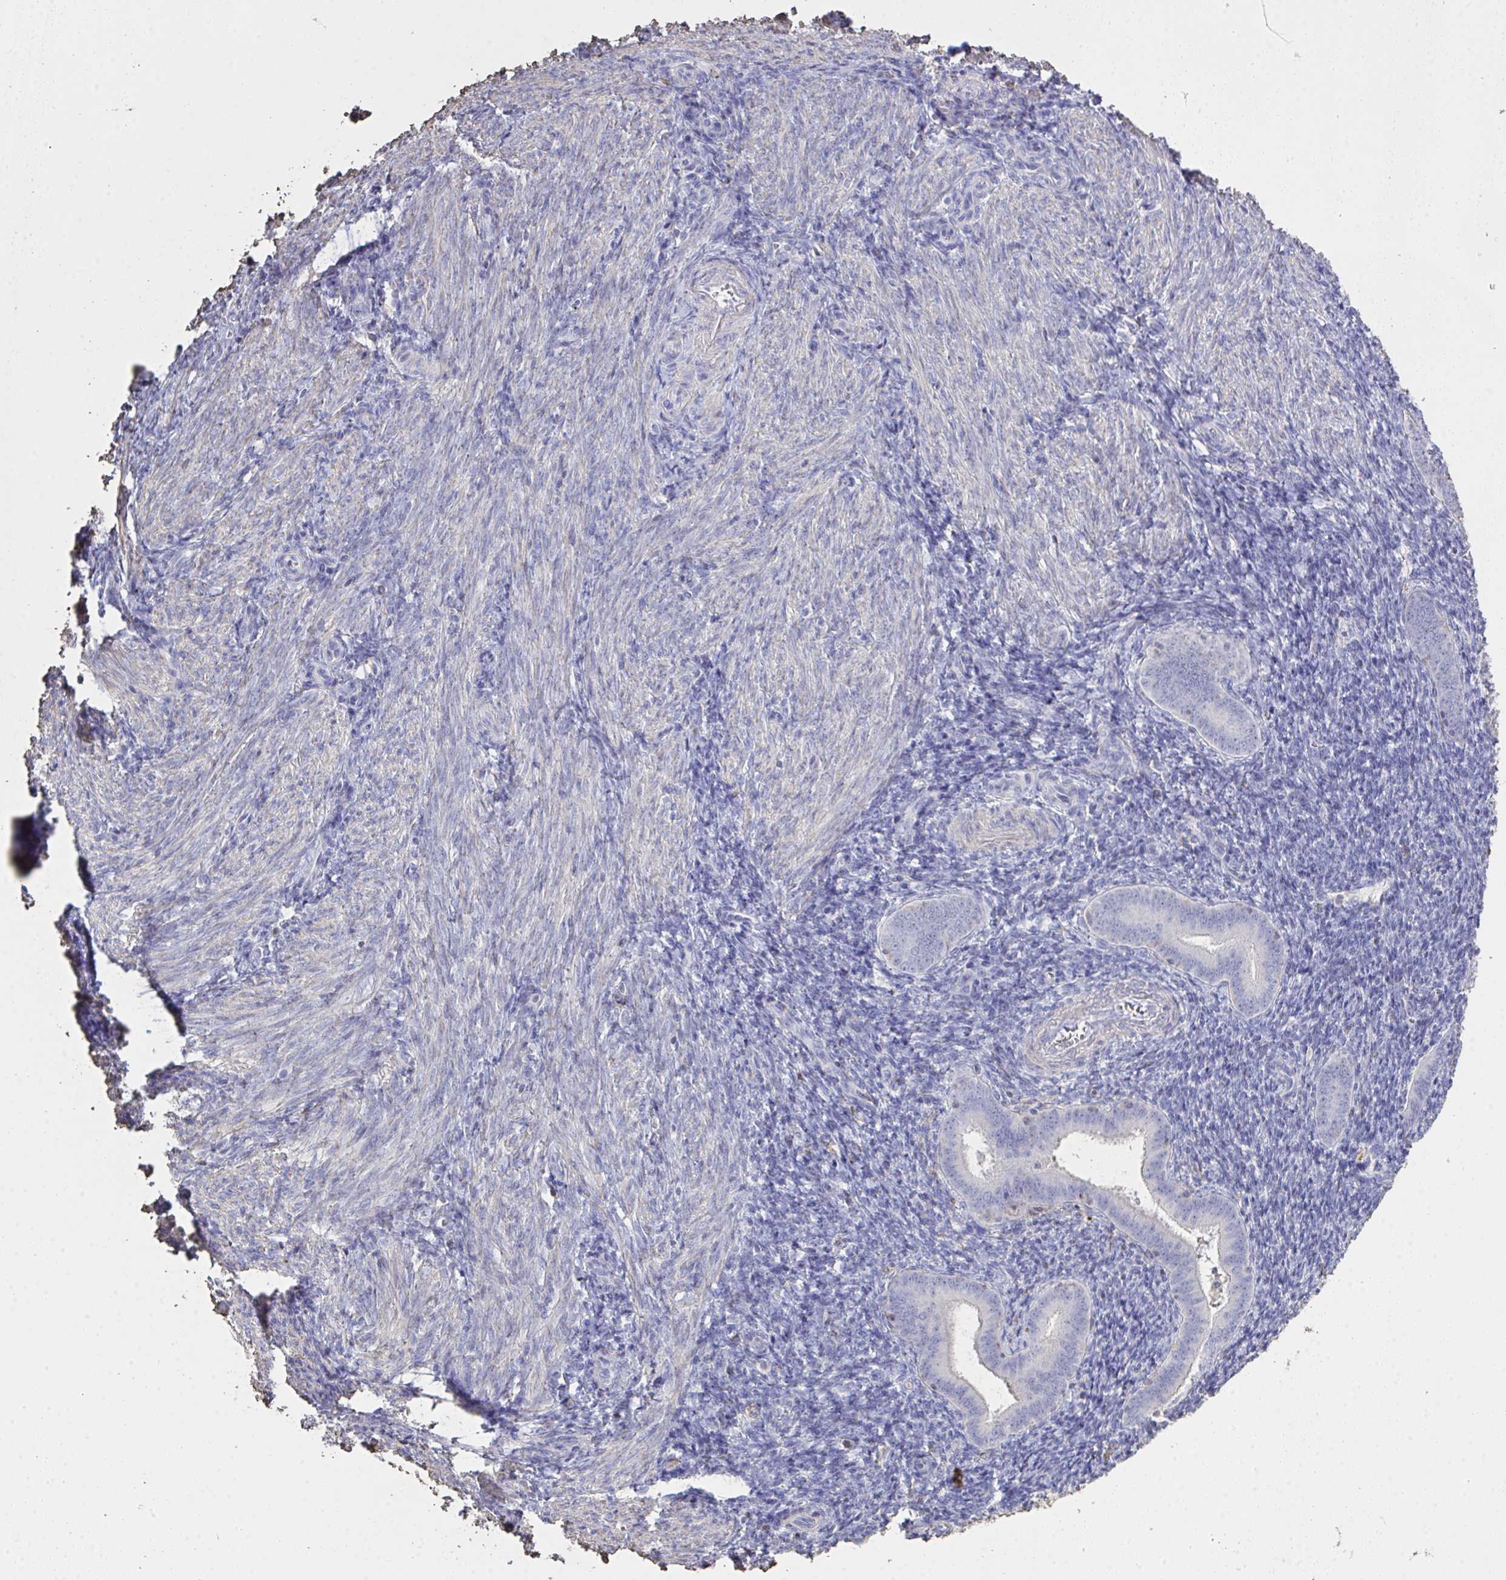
{"staining": {"intensity": "negative", "quantity": "none", "location": "none"}, "tissue": "endometrium", "cell_type": "Cells in endometrial stroma", "image_type": "normal", "snomed": [{"axis": "morphology", "description": "Normal tissue, NOS"}, {"axis": "topography", "description": "Endometrium"}], "caption": "An immunohistochemistry (IHC) micrograph of normal endometrium is shown. There is no staining in cells in endometrial stroma of endometrium. (Stains: DAB immunohistochemistry with hematoxylin counter stain, Microscopy: brightfield microscopy at high magnification).", "gene": "IL23R", "patient": {"sex": "female", "age": 25}}